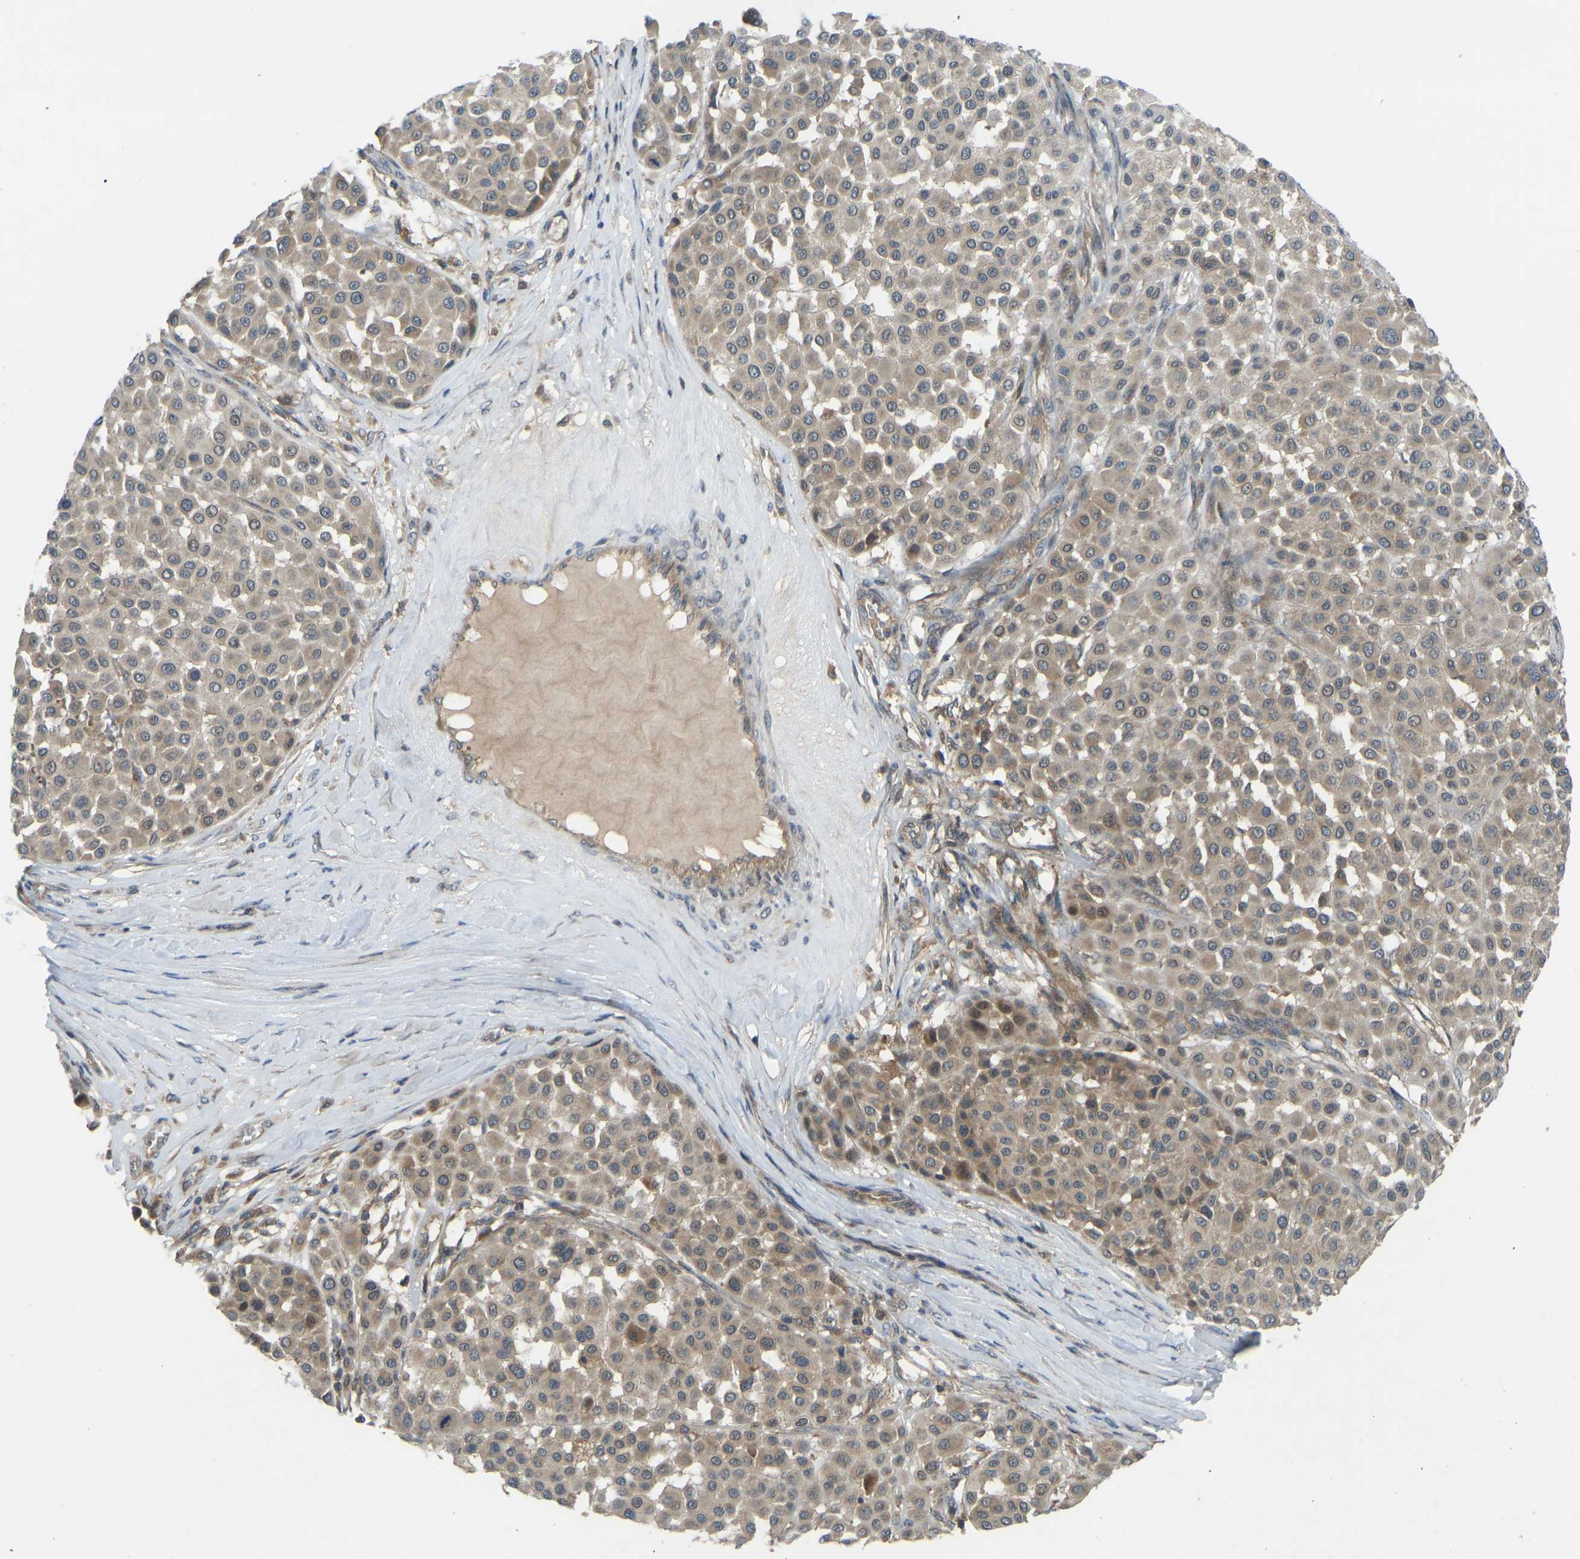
{"staining": {"intensity": "moderate", "quantity": "25%-75%", "location": "cytoplasmic/membranous"}, "tissue": "melanoma", "cell_type": "Tumor cells", "image_type": "cancer", "snomed": [{"axis": "morphology", "description": "Malignant melanoma, Metastatic site"}, {"axis": "topography", "description": "Soft tissue"}], "caption": "Melanoma stained for a protein (brown) reveals moderate cytoplasmic/membranous positive expression in about 25%-75% of tumor cells.", "gene": "ZNF71", "patient": {"sex": "male", "age": 41}}